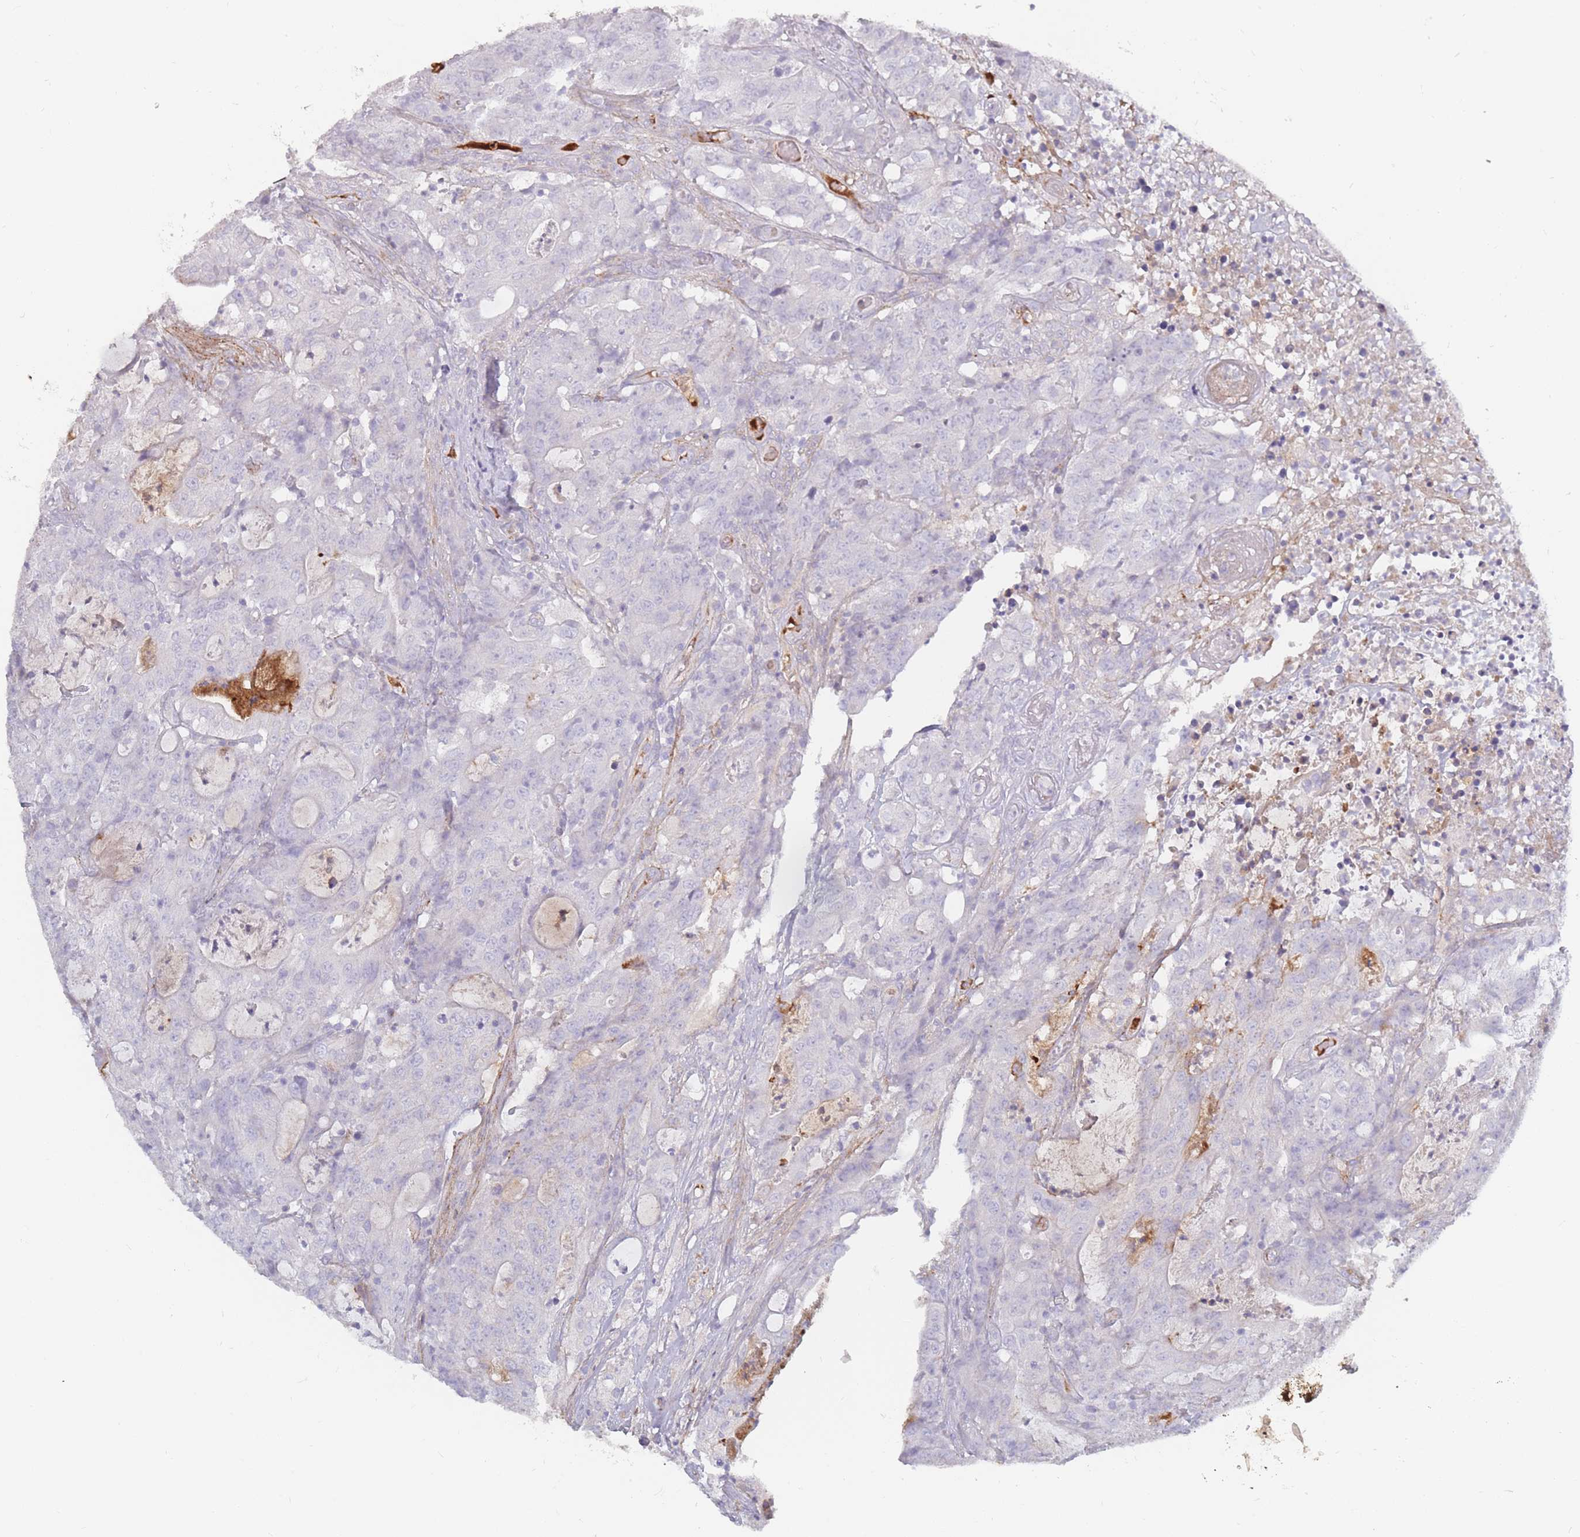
{"staining": {"intensity": "negative", "quantity": "none", "location": "none"}, "tissue": "colorectal cancer", "cell_type": "Tumor cells", "image_type": "cancer", "snomed": [{"axis": "morphology", "description": "Adenocarcinoma, NOS"}, {"axis": "topography", "description": "Colon"}], "caption": "Histopathology image shows no significant protein staining in tumor cells of colorectal cancer.", "gene": "PRG4", "patient": {"sex": "male", "age": 83}}